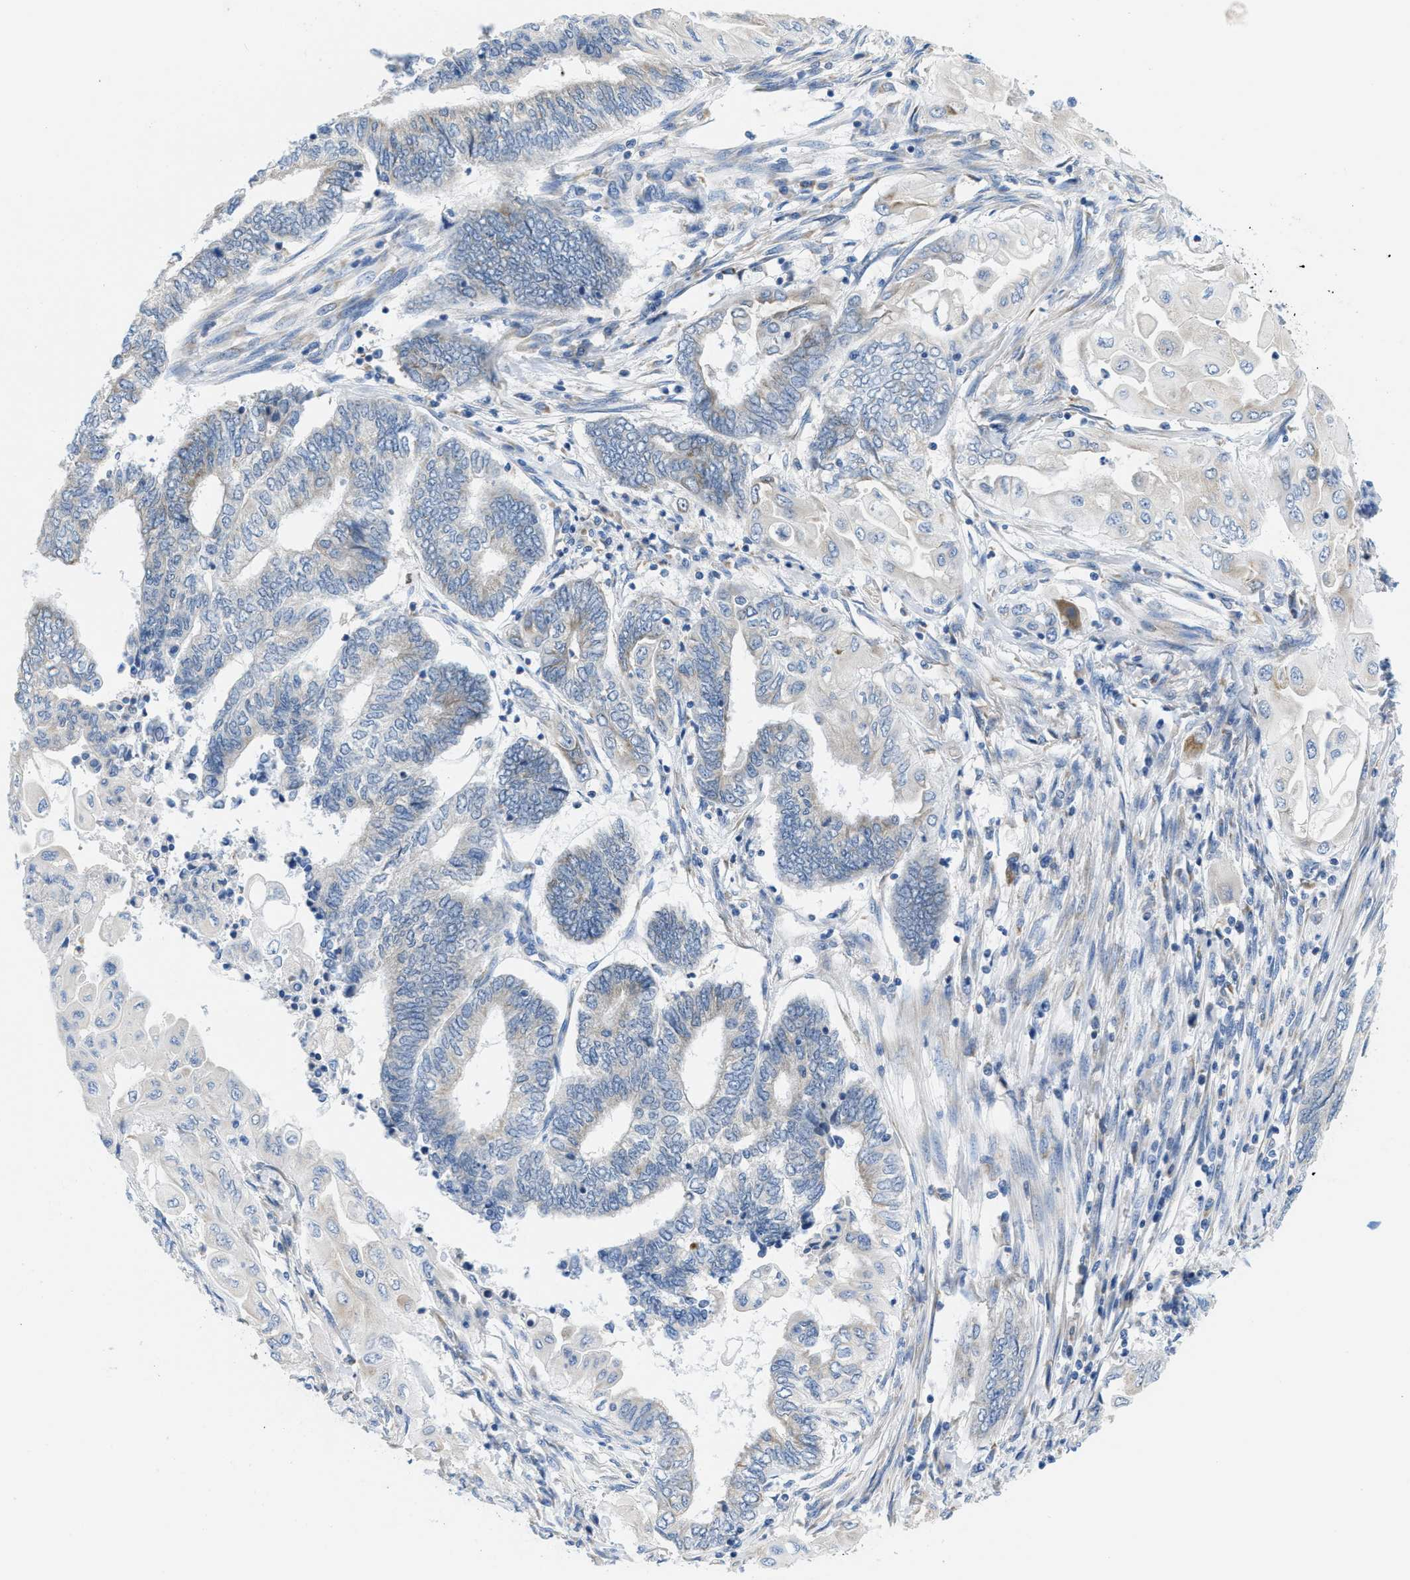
{"staining": {"intensity": "weak", "quantity": "<25%", "location": "cytoplasmic/membranous"}, "tissue": "endometrial cancer", "cell_type": "Tumor cells", "image_type": "cancer", "snomed": [{"axis": "morphology", "description": "Adenocarcinoma, NOS"}, {"axis": "topography", "description": "Uterus"}, {"axis": "topography", "description": "Endometrium"}], "caption": "Photomicrograph shows no significant protein positivity in tumor cells of endometrial cancer (adenocarcinoma).", "gene": "PTDSS1", "patient": {"sex": "female", "age": 70}}